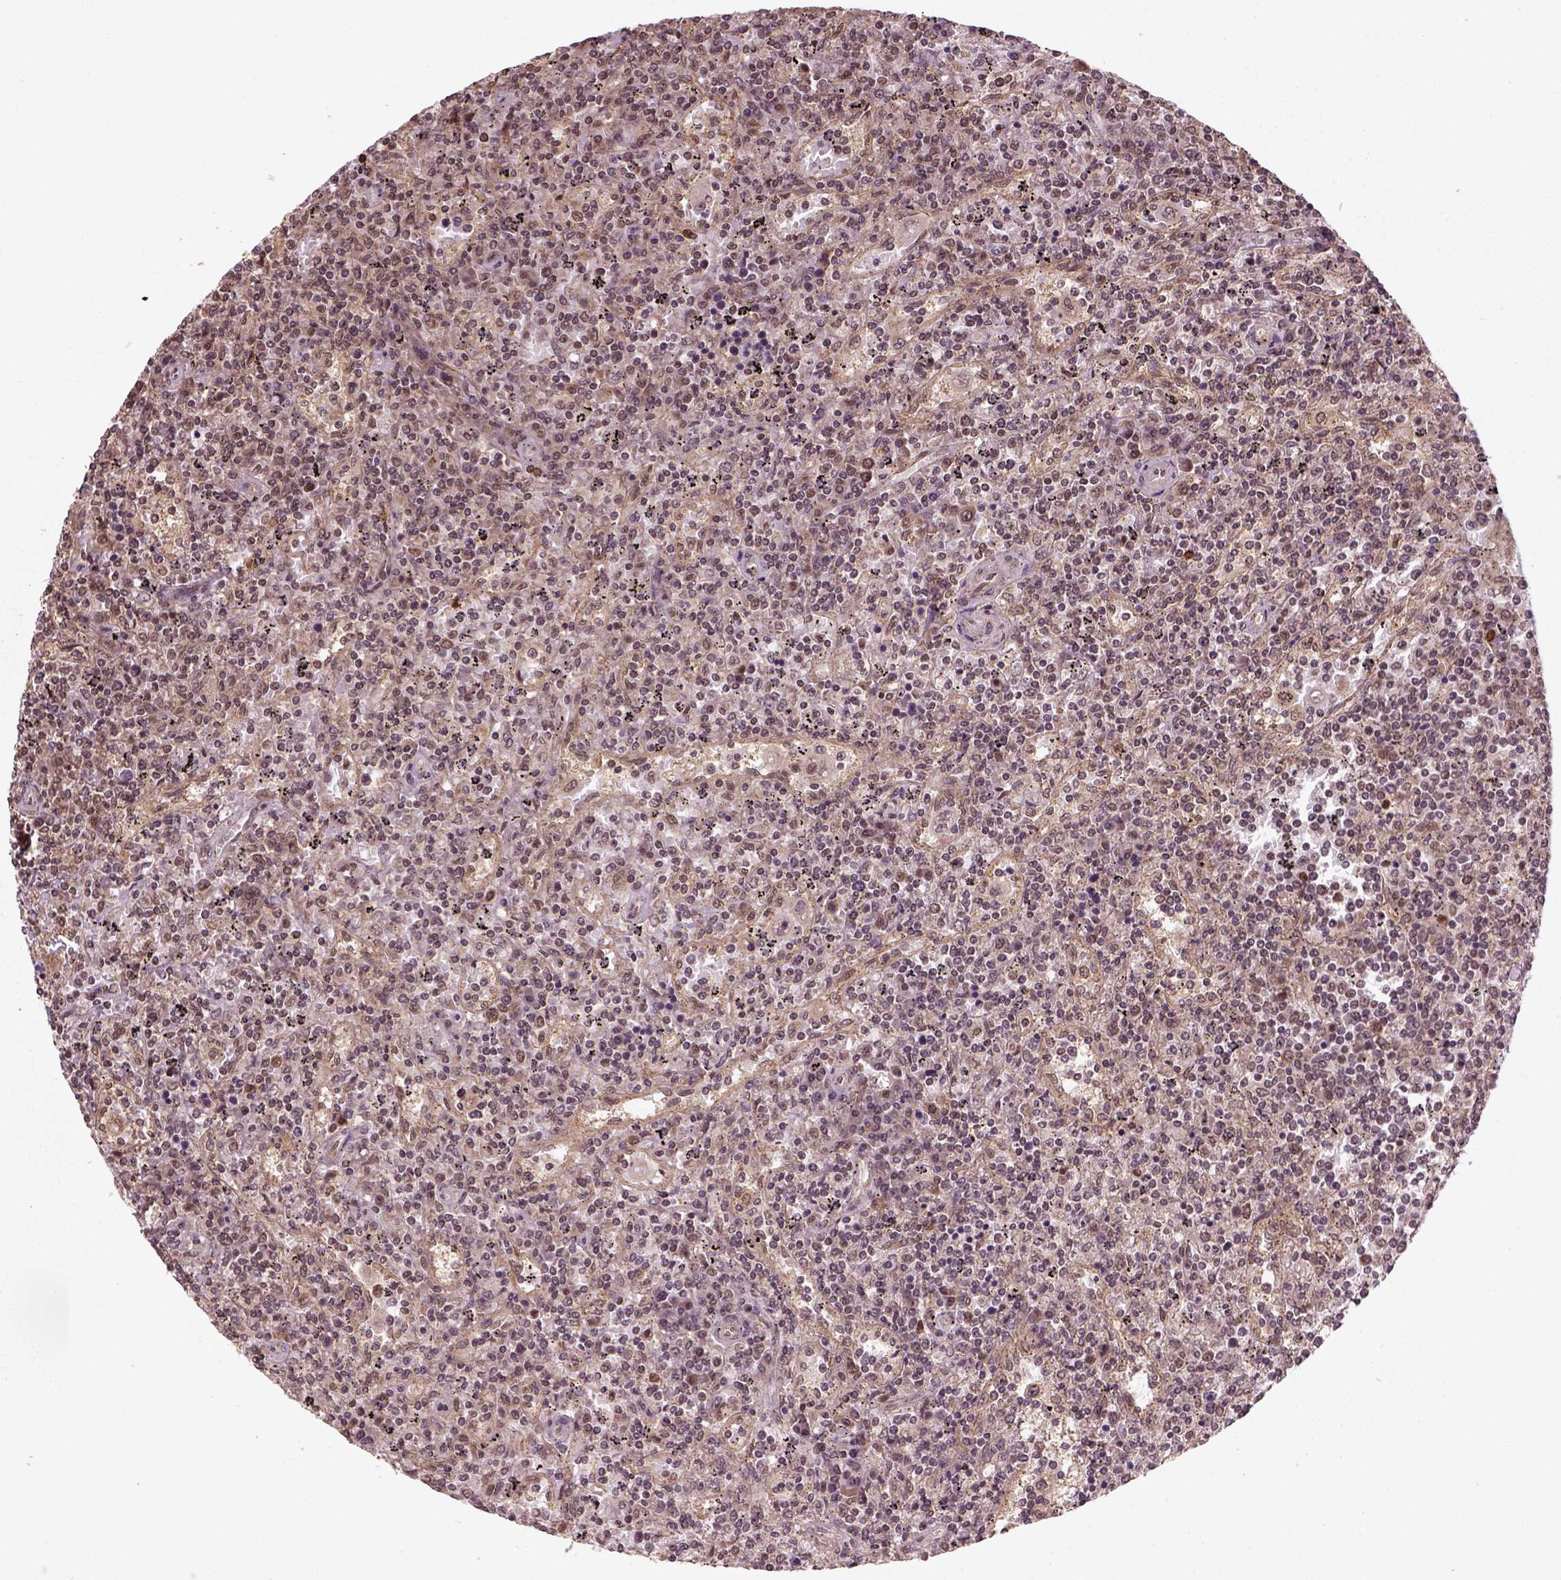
{"staining": {"intensity": "negative", "quantity": "none", "location": "none"}, "tissue": "lymphoma", "cell_type": "Tumor cells", "image_type": "cancer", "snomed": [{"axis": "morphology", "description": "Malignant lymphoma, non-Hodgkin's type, Low grade"}, {"axis": "topography", "description": "Spleen"}], "caption": "A high-resolution image shows immunohistochemistry (IHC) staining of lymphoma, which shows no significant expression in tumor cells. (DAB immunohistochemistry (IHC), high magnification).", "gene": "NUDT9", "patient": {"sex": "male", "age": 62}}